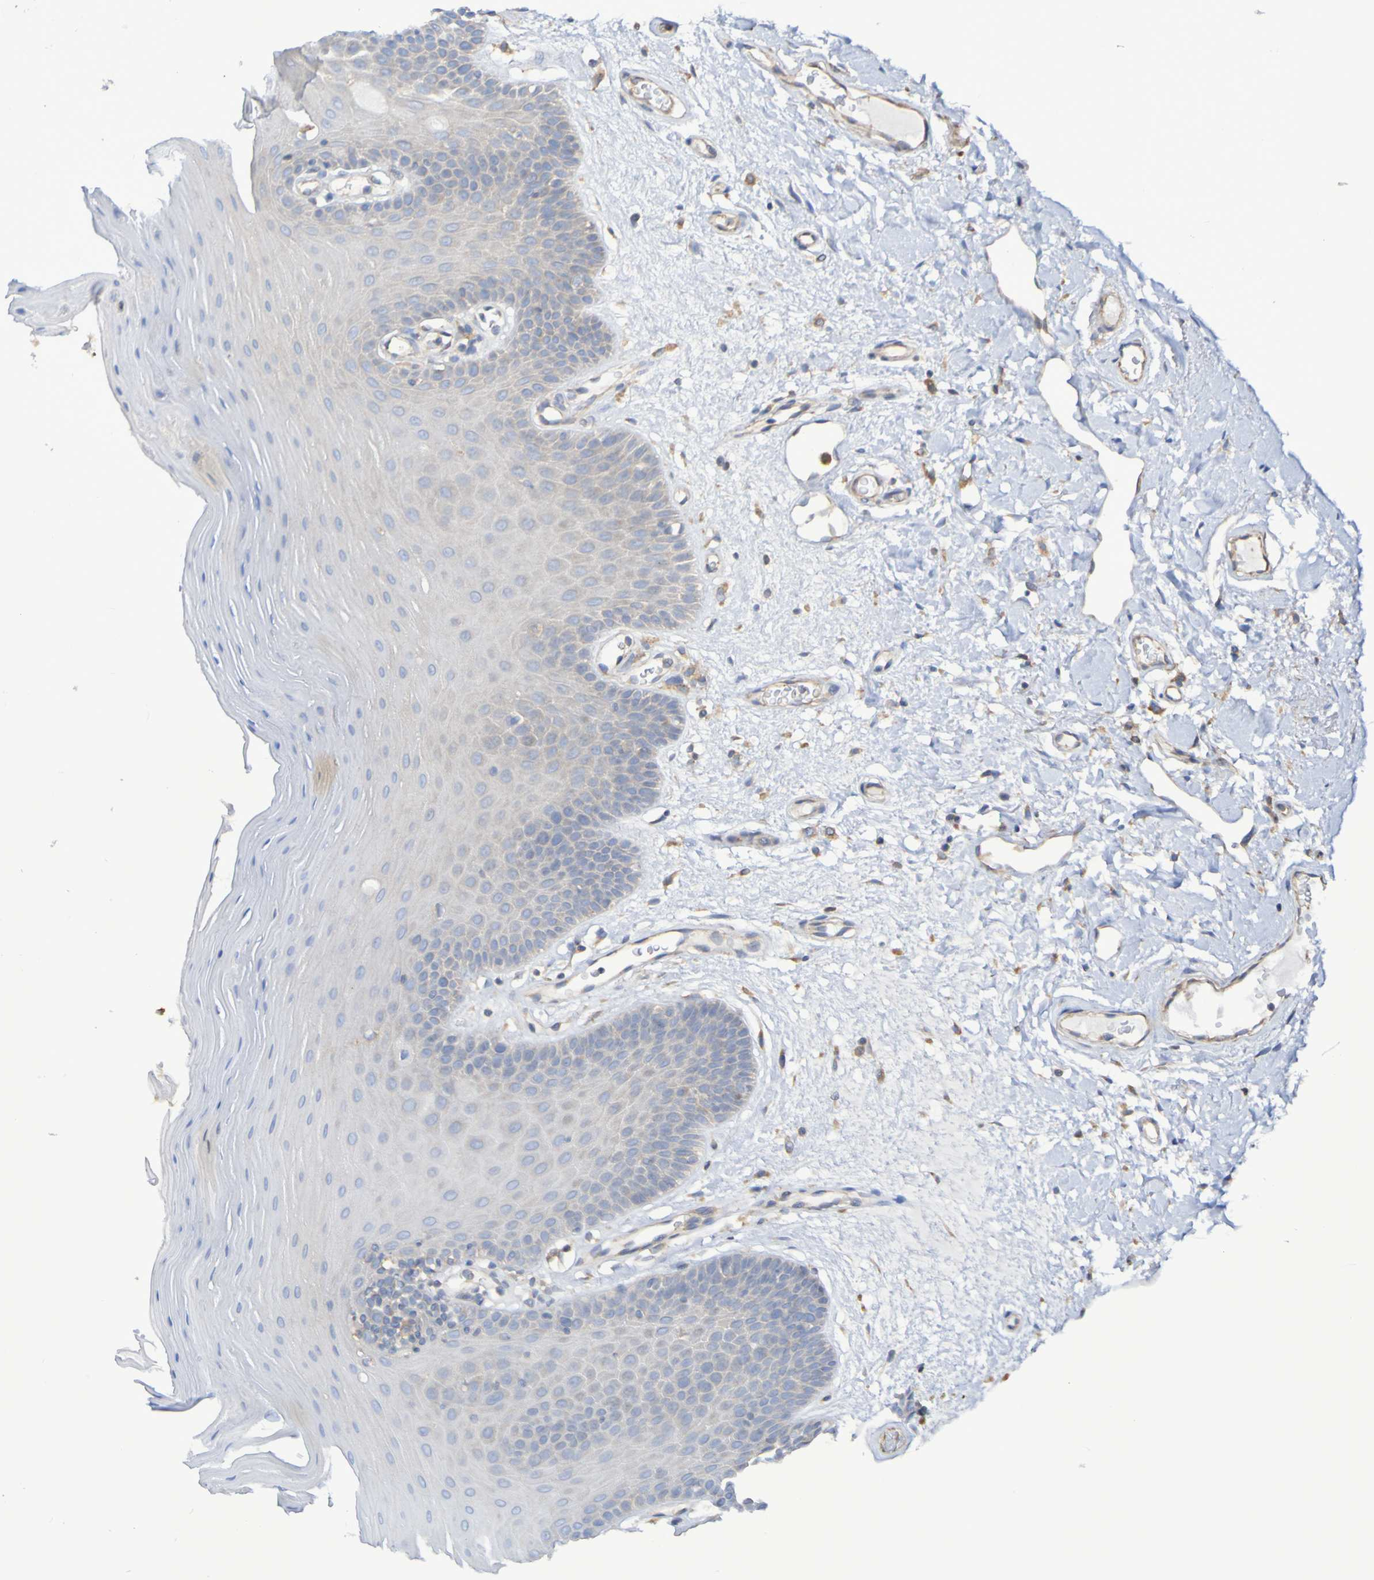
{"staining": {"intensity": "negative", "quantity": "none", "location": "none"}, "tissue": "oral mucosa", "cell_type": "Squamous epithelial cells", "image_type": "normal", "snomed": [{"axis": "morphology", "description": "Normal tissue, NOS"}, {"axis": "morphology", "description": "Squamous cell carcinoma, NOS"}, {"axis": "topography", "description": "Skeletal muscle"}, {"axis": "topography", "description": "Adipose tissue"}, {"axis": "topography", "description": "Vascular tissue"}, {"axis": "topography", "description": "Oral tissue"}, {"axis": "topography", "description": "Peripheral nerve tissue"}, {"axis": "topography", "description": "Head-Neck"}], "caption": "Image shows no significant protein positivity in squamous epithelial cells of benign oral mucosa. (DAB immunohistochemistry (IHC) with hematoxylin counter stain).", "gene": "SYNJ1", "patient": {"sex": "male", "age": 71}}